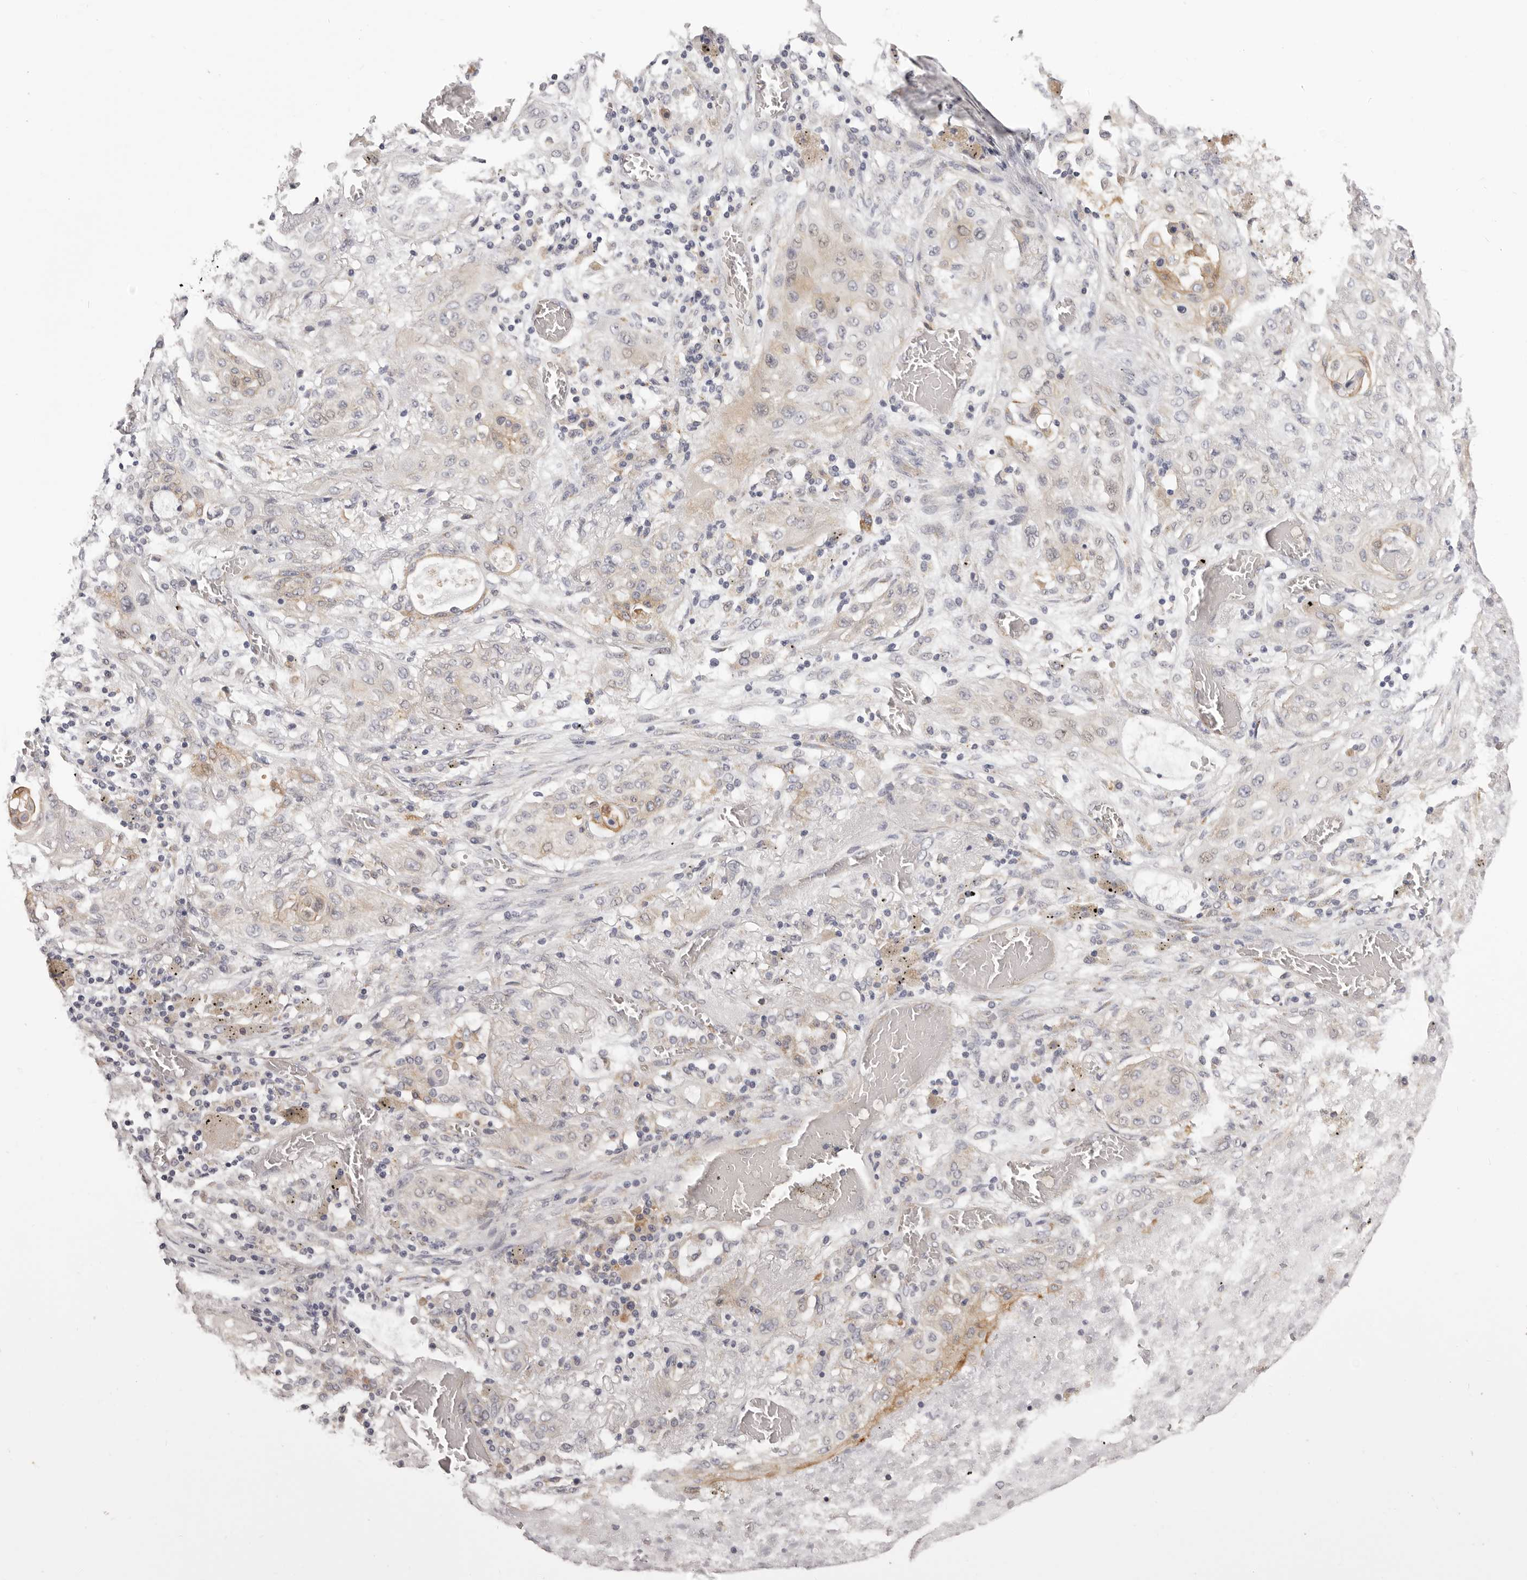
{"staining": {"intensity": "weak", "quantity": "<25%", "location": "cytoplasmic/membranous"}, "tissue": "lung cancer", "cell_type": "Tumor cells", "image_type": "cancer", "snomed": [{"axis": "morphology", "description": "Squamous cell carcinoma, NOS"}, {"axis": "topography", "description": "Lung"}], "caption": "Human squamous cell carcinoma (lung) stained for a protein using immunohistochemistry (IHC) displays no expression in tumor cells.", "gene": "OTUD3", "patient": {"sex": "female", "age": 47}}